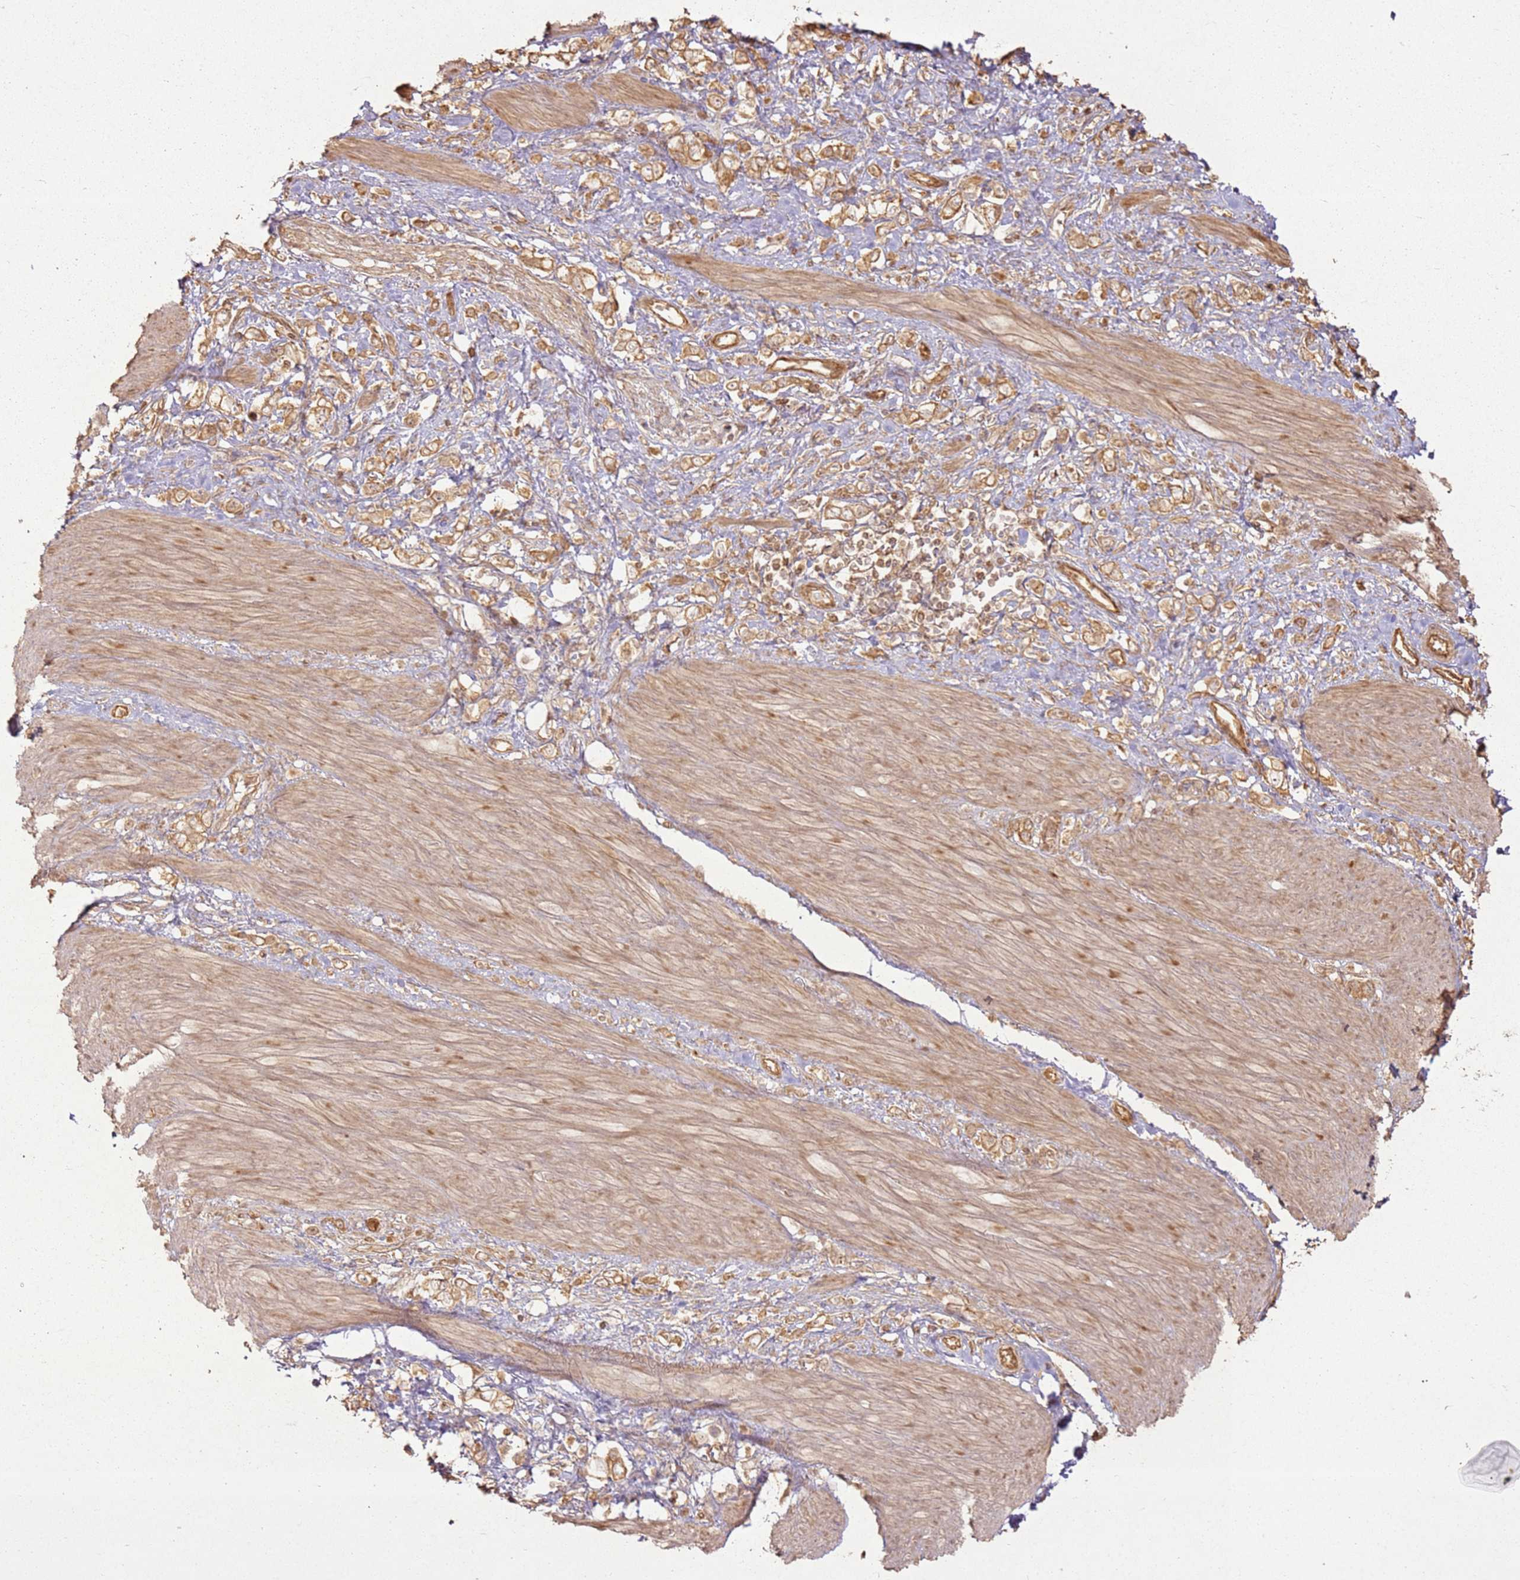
{"staining": {"intensity": "moderate", "quantity": ">75%", "location": "cytoplasmic/membranous"}, "tissue": "stomach cancer", "cell_type": "Tumor cells", "image_type": "cancer", "snomed": [{"axis": "morphology", "description": "Adenocarcinoma, NOS"}, {"axis": "topography", "description": "Stomach"}], "caption": "The immunohistochemical stain labels moderate cytoplasmic/membranous staining in tumor cells of stomach cancer (adenocarcinoma) tissue.", "gene": "ZNF776", "patient": {"sex": "female", "age": 65}}